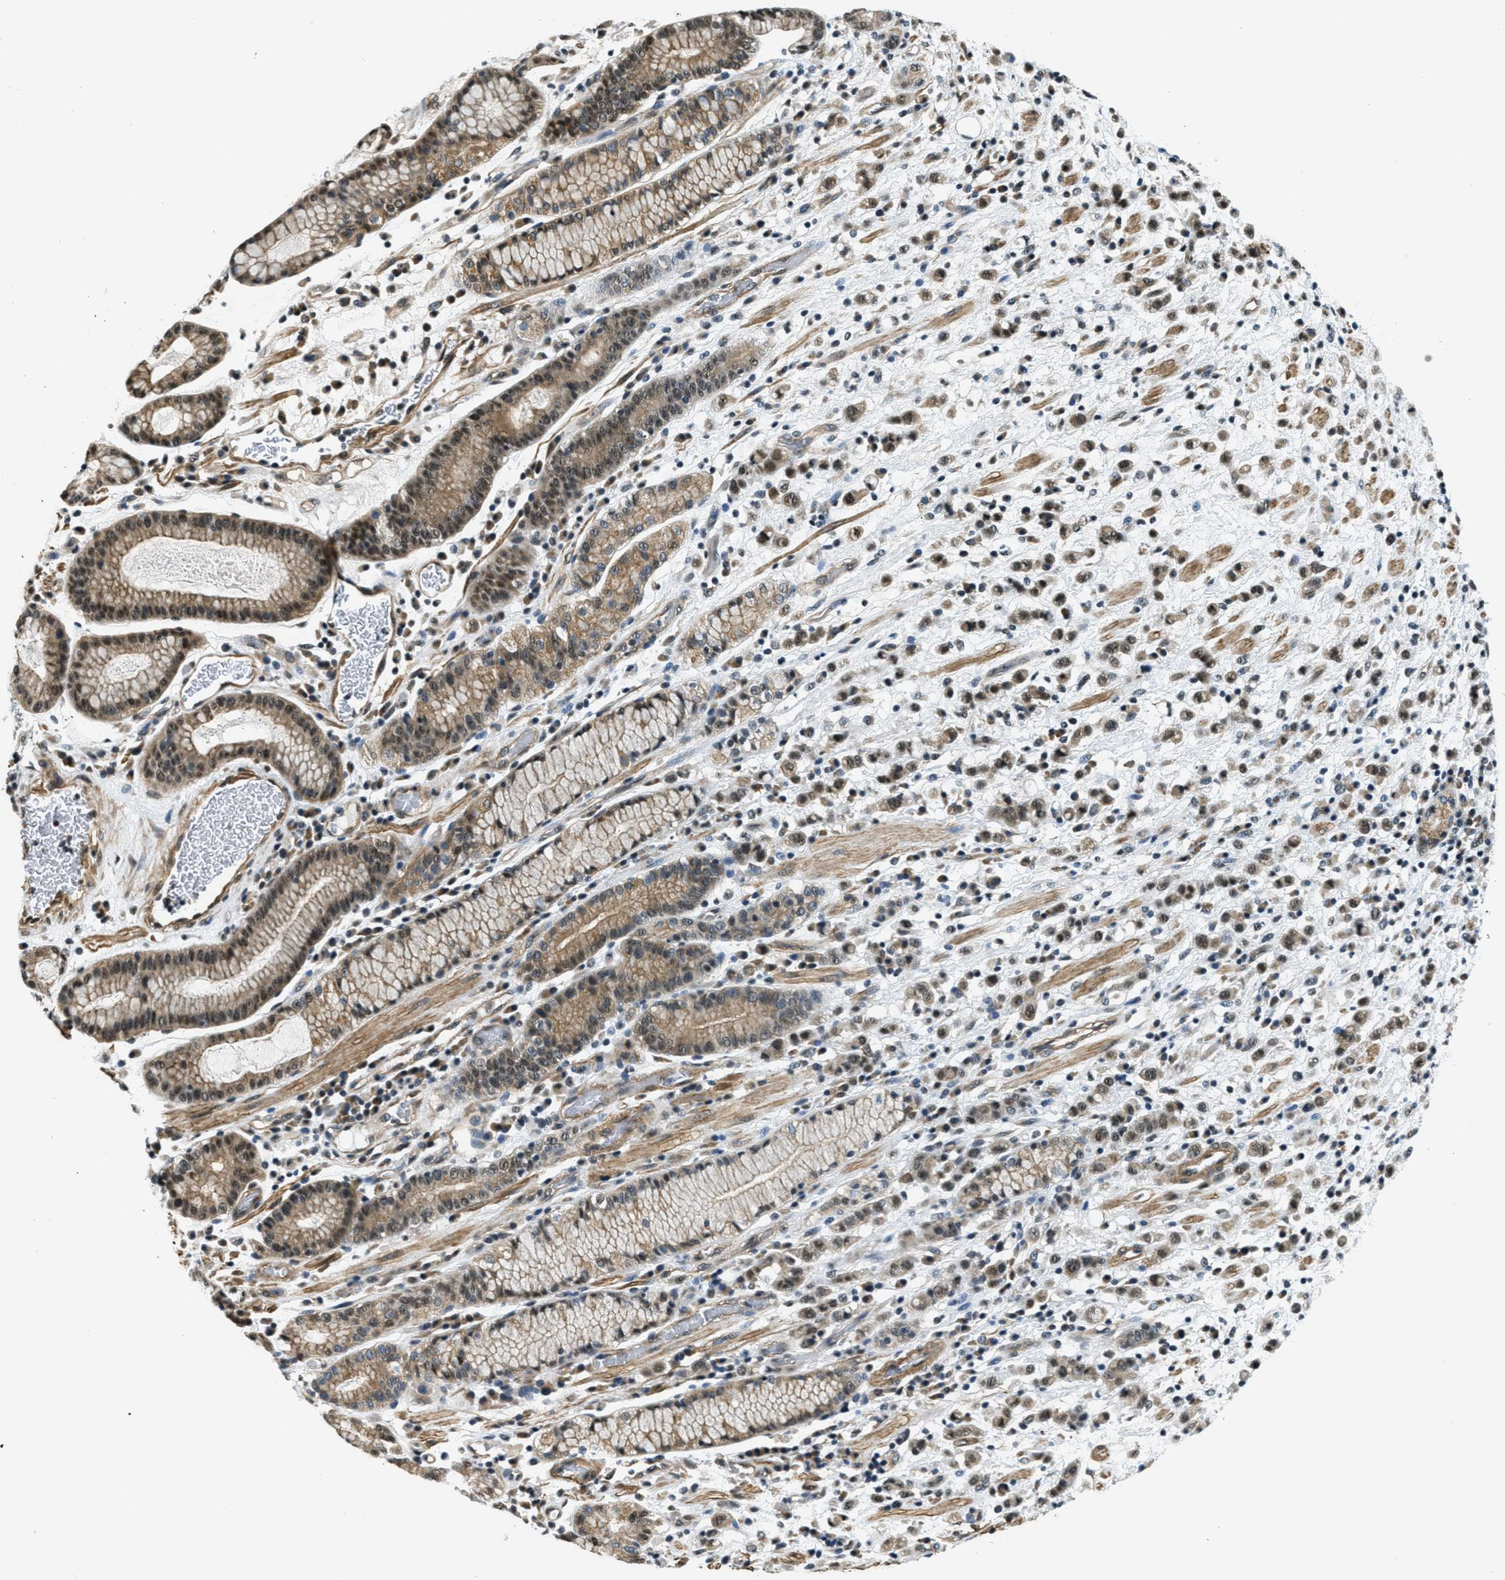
{"staining": {"intensity": "moderate", "quantity": ">75%", "location": "nuclear"}, "tissue": "stomach cancer", "cell_type": "Tumor cells", "image_type": "cancer", "snomed": [{"axis": "morphology", "description": "Adenocarcinoma, NOS"}, {"axis": "topography", "description": "Stomach, lower"}], "caption": "A brown stain highlights moderate nuclear staining of a protein in stomach cancer tumor cells. Nuclei are stained in blue.", "gene": "CFAP36", "patient": {"sex": "male", "age": 88}}